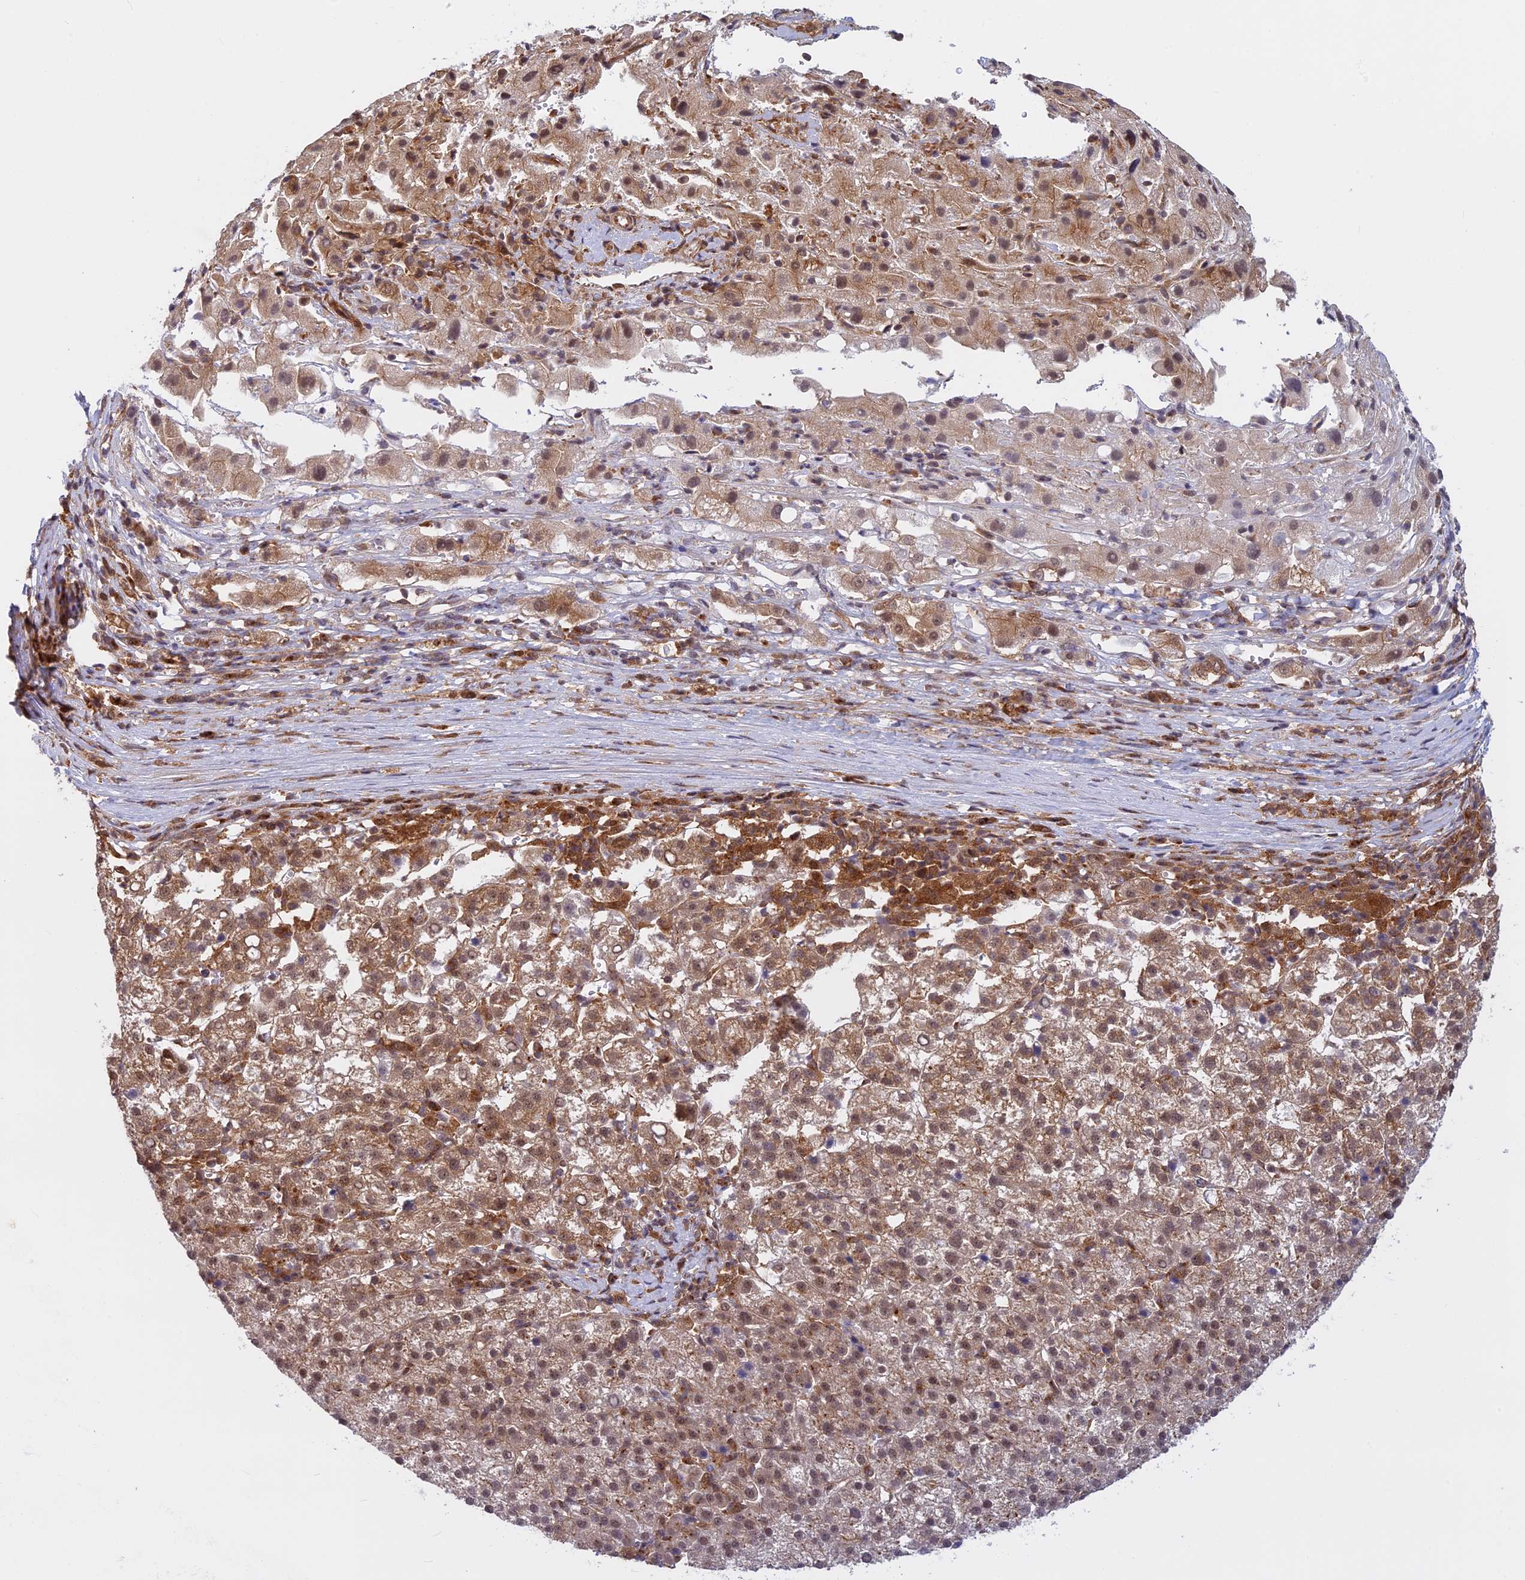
{"staining": {"intensity": "weak", "quantity": ">75%", "location": "cytoplasmic/membranous"}, "tissue": "liver cancer", "cell_type": "Tumor cells", "image_type": "cancer", "snomed": [{"axis": "morphology", "description": "Carcinoma, Hepatocellular, NOS"}, {"axis": "topography", "description": "Liver"}], "caption": "IHC histopathology image of human liver cancer stained for a protein (brown), which exhibits low levels of weak cytoplasmic/membranous expression in about >75% of tumor cells.", "gene": "CLINT1", "patient": {"sex": "female", "age": 58}}